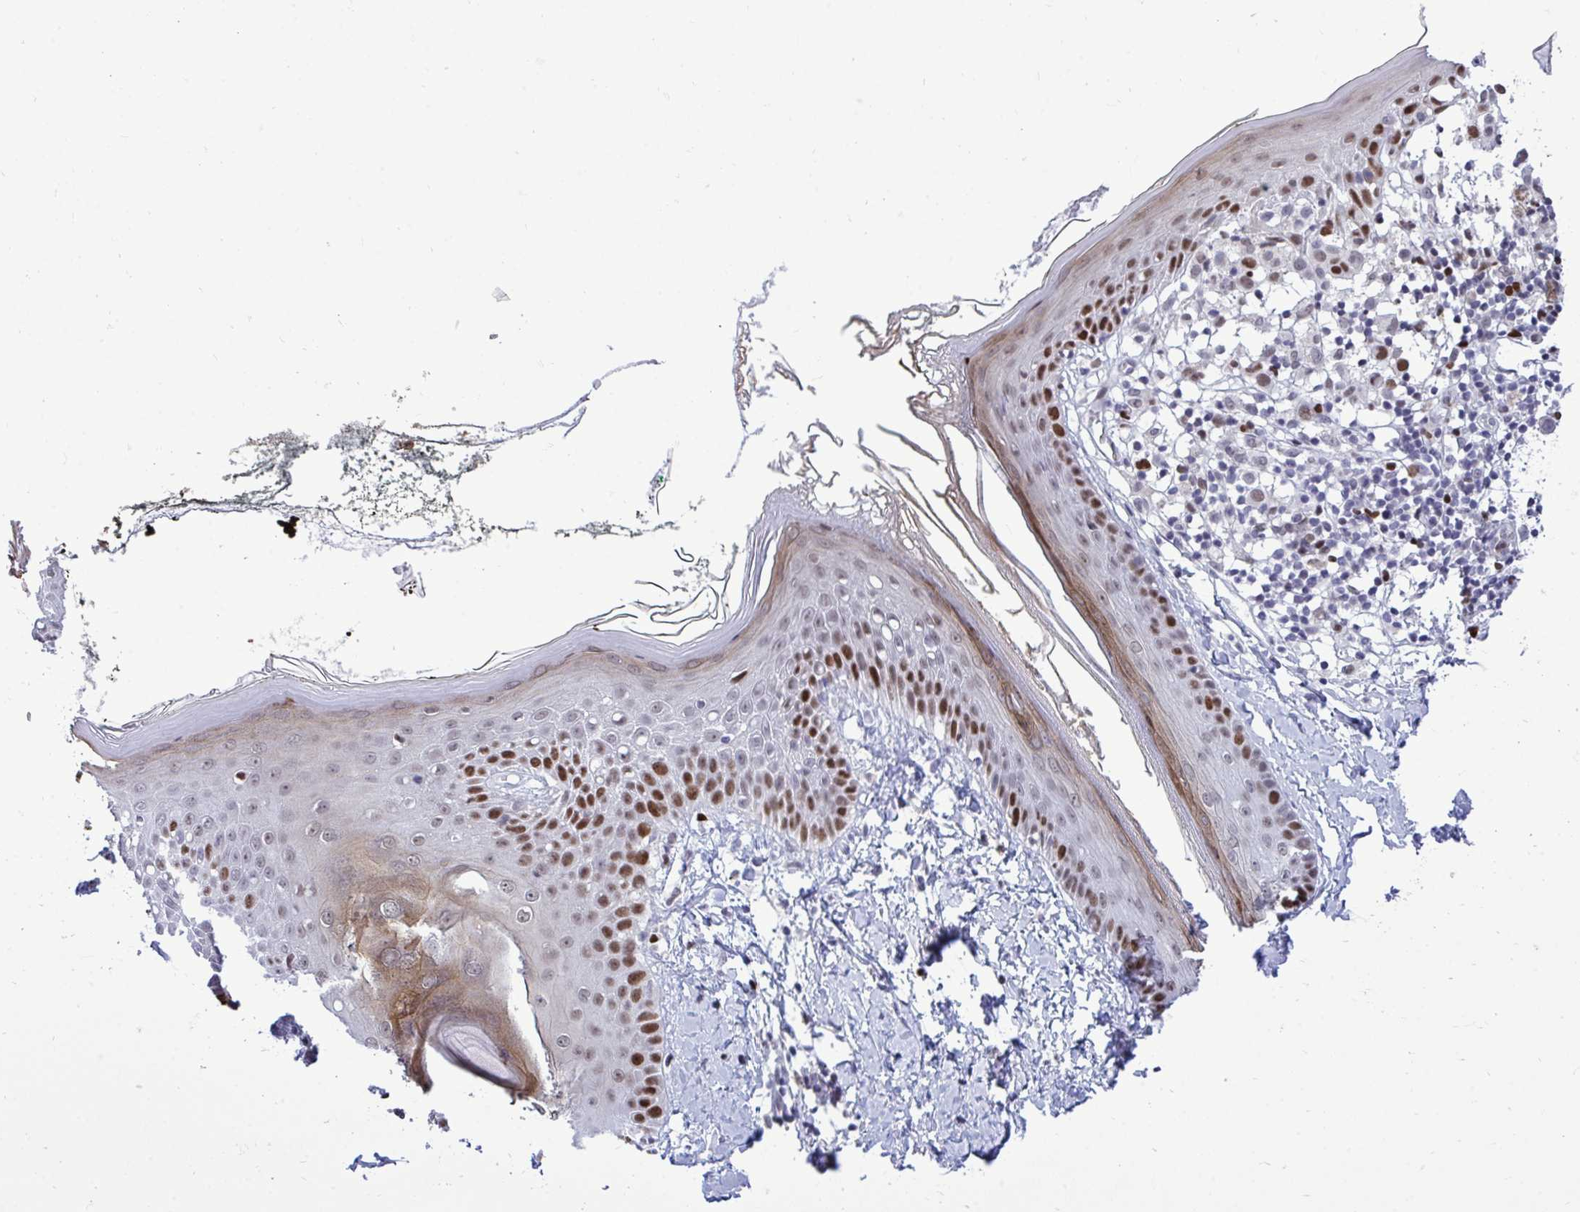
{"staining": {"intensity": "strong", "quantity": "<25%", "location": "nuclear"}, "tissue": "skin", "cell_type": "Fibroblasts", "image_type": "normal", "snomed": [{"axis": "morphology", "description": "Normal tissue, NOS"}, {"axis": "topography", "description": "Skin"}], "caption": "The image shows staining of unremarkable skin, revealing strong nuclear protein expression (brown color) within fibroblasts.", "gene": "C1QL2", "patient": {"sex": "female", "age": 34}}